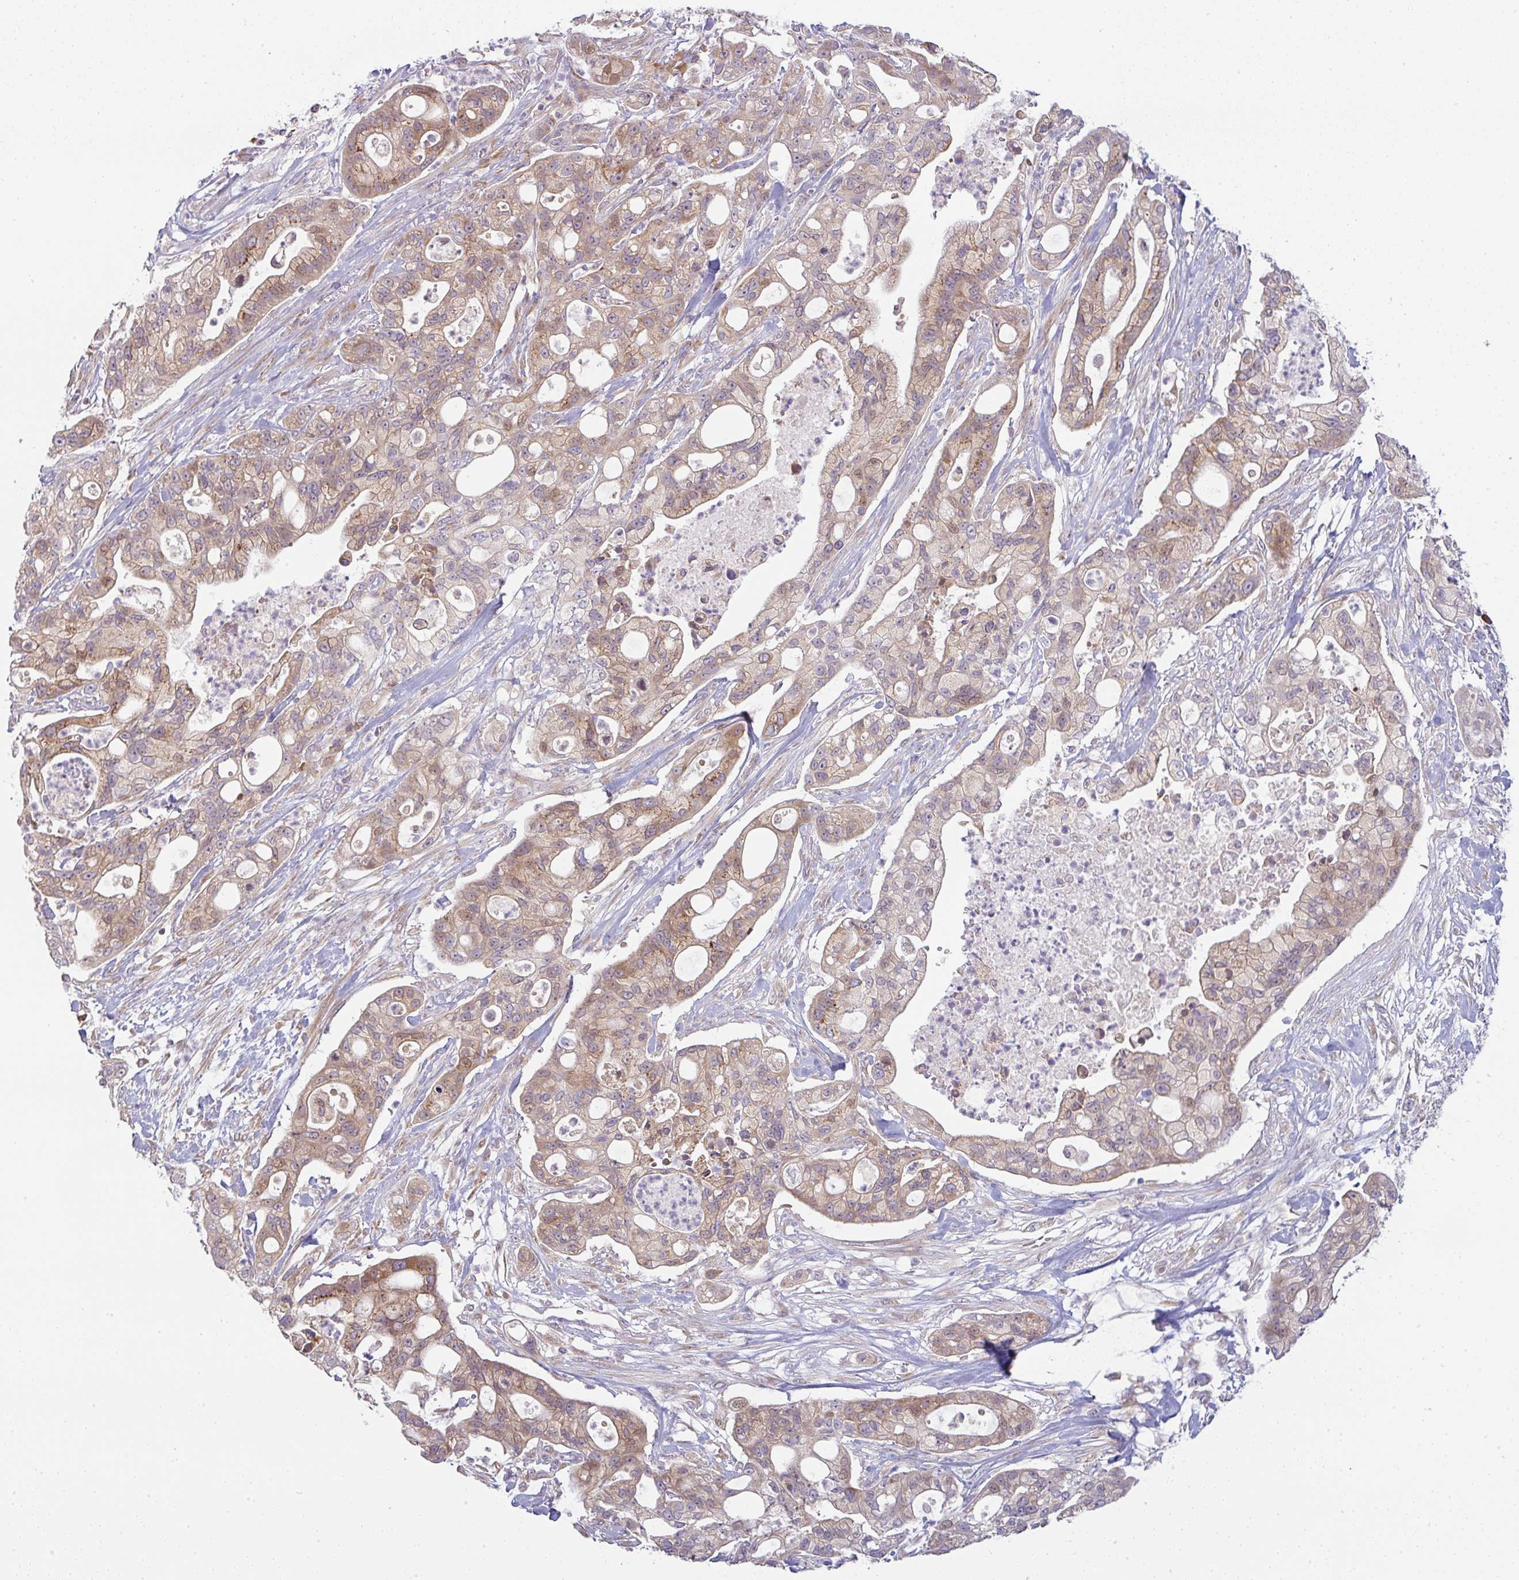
{"staining": {"intensity": "moderate", "quantity": "25%-75%", "location": "cytoplasmic/membranous"}, "tissue": "pancreatic cancer", "cell_type": "Tumor cells", "image_type": "cancer", "snomed": [{"axis": "morphology", "description": "Adenocarcinoma, NOS"}, {"axis": "topography", "description": "Pancreas"}], "caption": "Protein staining of pancreatic adenocarcinoma tissue exhibits moderate cytoplasmic/membranous staining in about 25%-75% of tumor cells.", "gene": "MOB1A", "patient": {"sex": "female", "age": 69}}